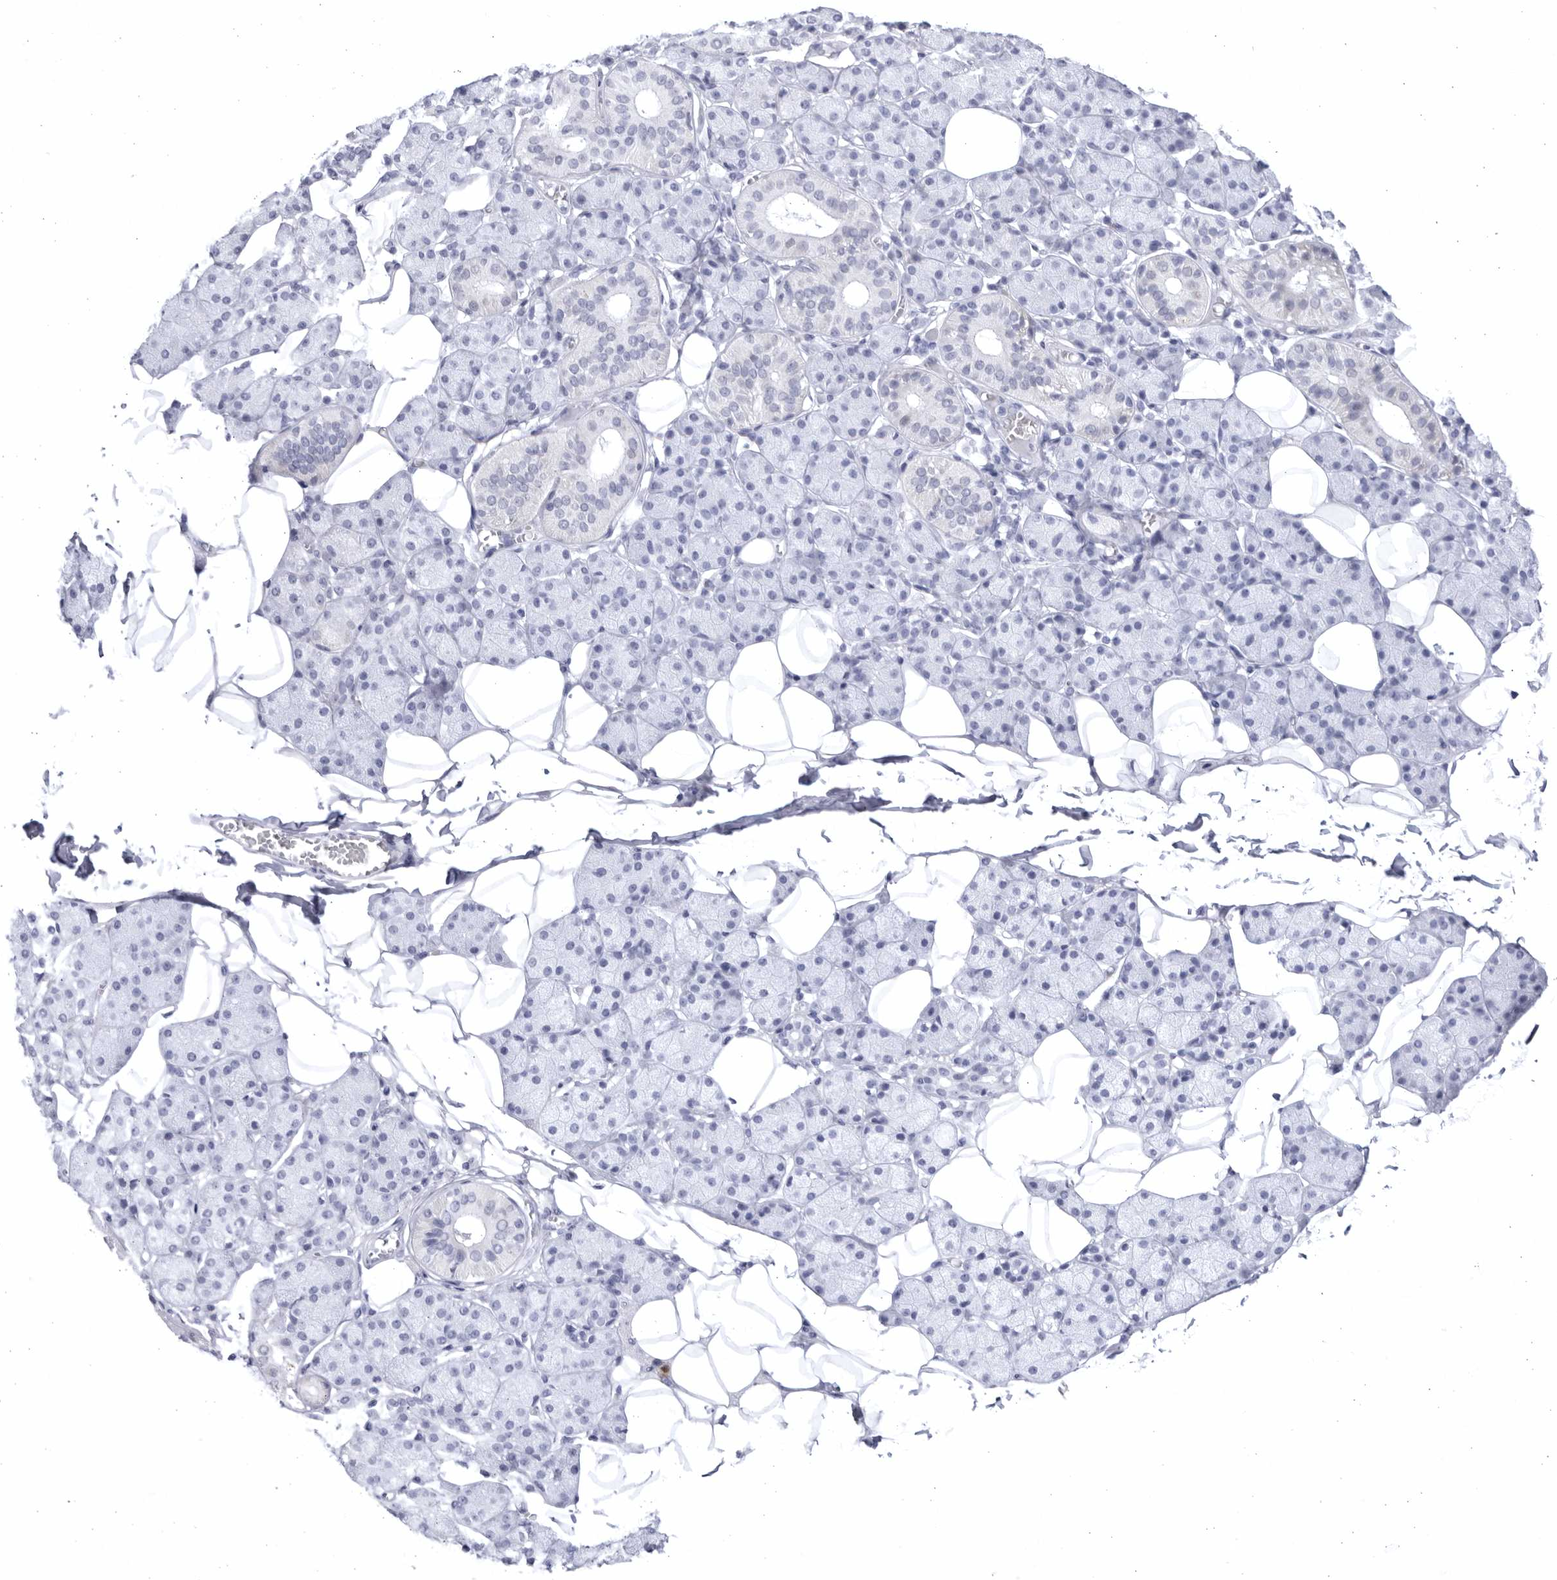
{"staining": {"intensity": "negative", "quantity": "none", "location": "none"}, "tissue": "salivary gland", "cell_type": "Glandular cells", "image_type": "normal", "snomed": [{"axis": "morphology", "description": "Normal tissue, NOS"}, {"axis": "topography", "description": "Salivary gland"}], "caption": "Immunohistochemical staining of unremarkable salivary gland reveals no significant staining in glandular cells. (DAB immunohistochemistry, high magnification).", "gene": "CCDC181", "patient": {"sex": "female", "age": 33}}